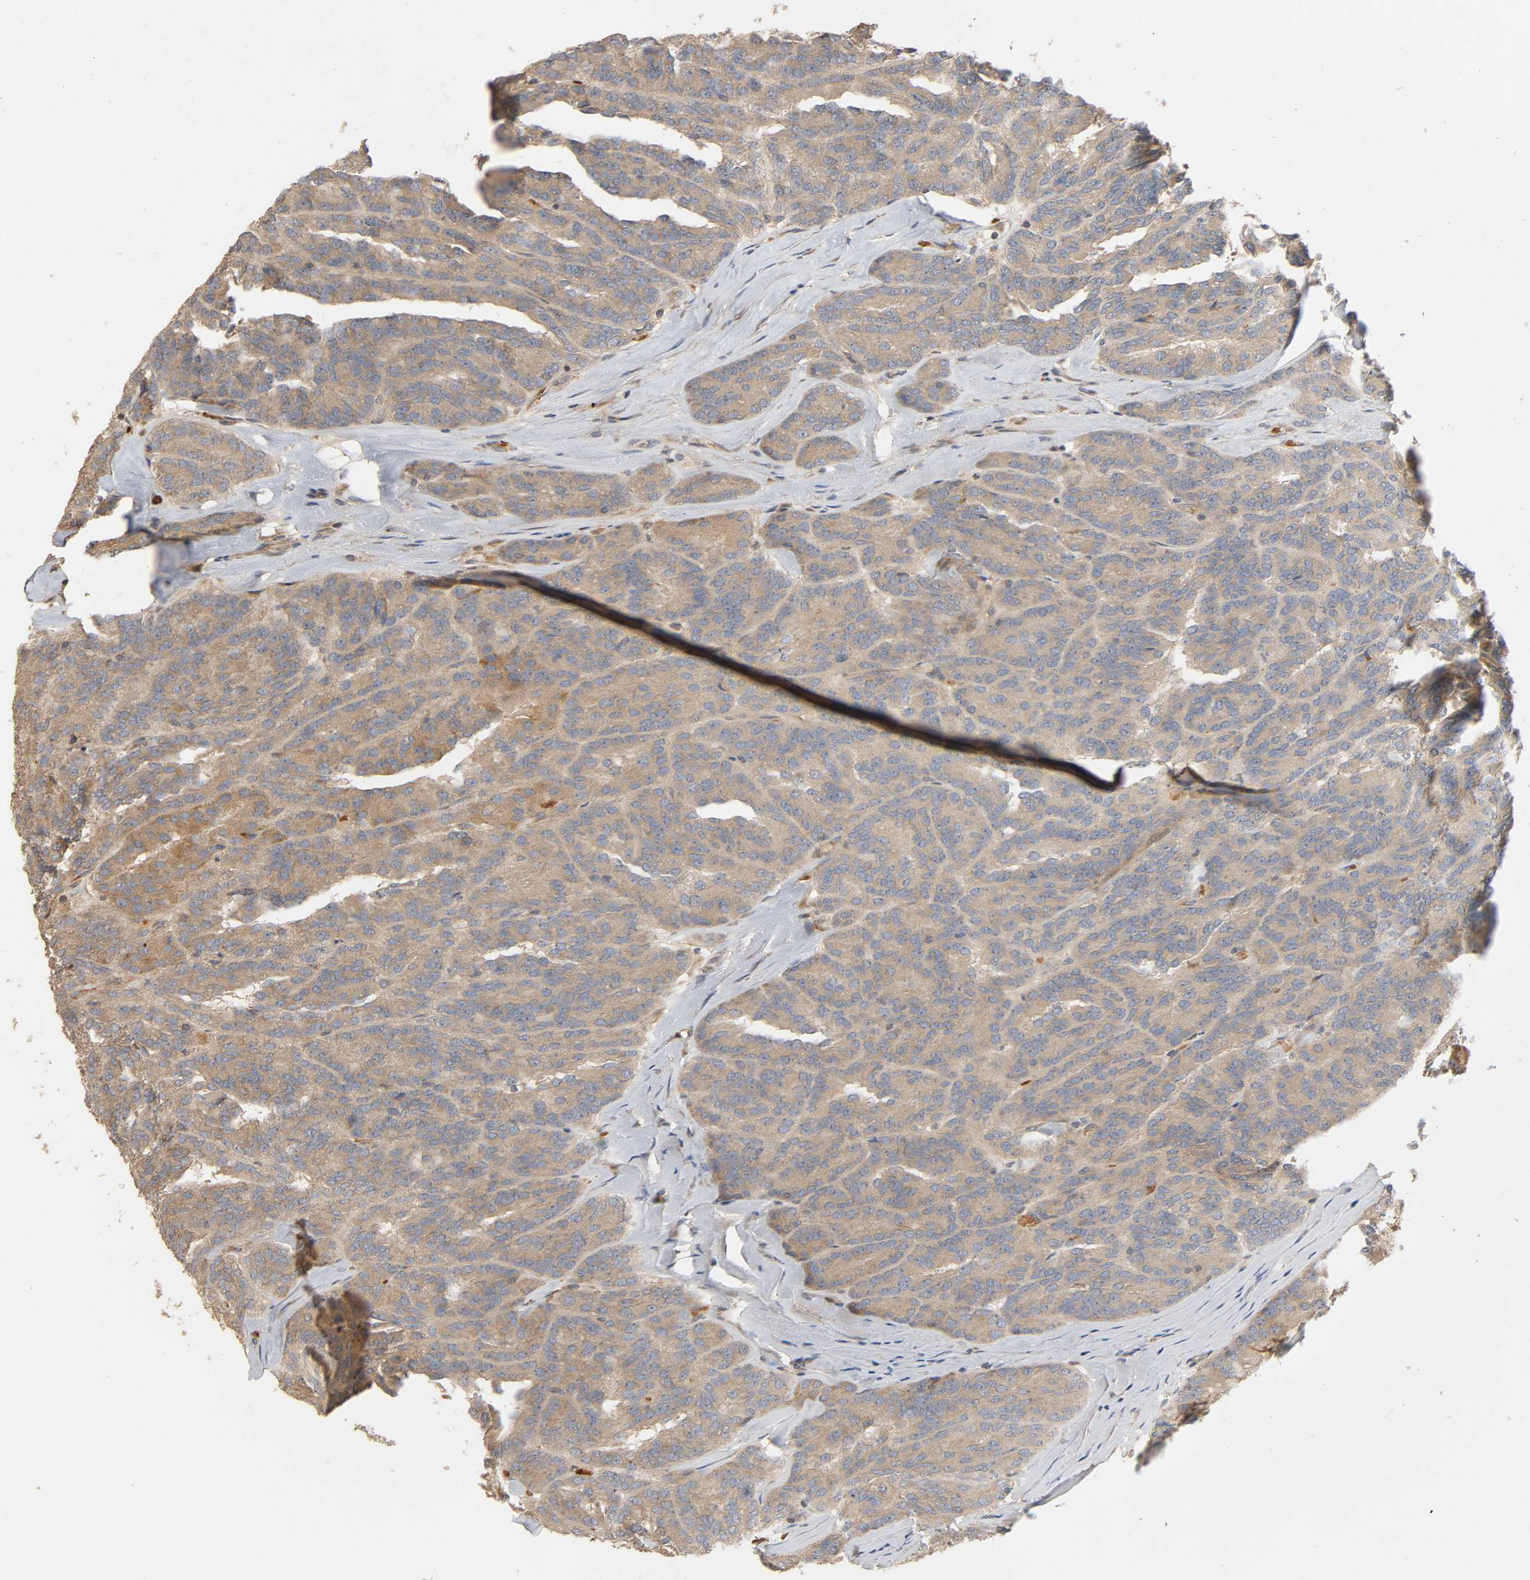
{"staining": {"intensity": "moderate", "quantity": "25%-75%", "location": "cytoplasmic/membranous"}, "tissue": "renal cancer", "cell_type": "Tumor cells", "image_type": "cancer", "snomed": [{"axis": "morphology", "description": "Adenocarcinoma, NOS"}, {"axis": "topography", "description": "Kidney"}], "caption": "The immunohistochemical stain shows moderate cytoplasmic/membranous positivity in tumor cells of renal adenocarcinoma tissue.", "gene": "SGSM1", "patient": {"sex": "male", "age": 46}}